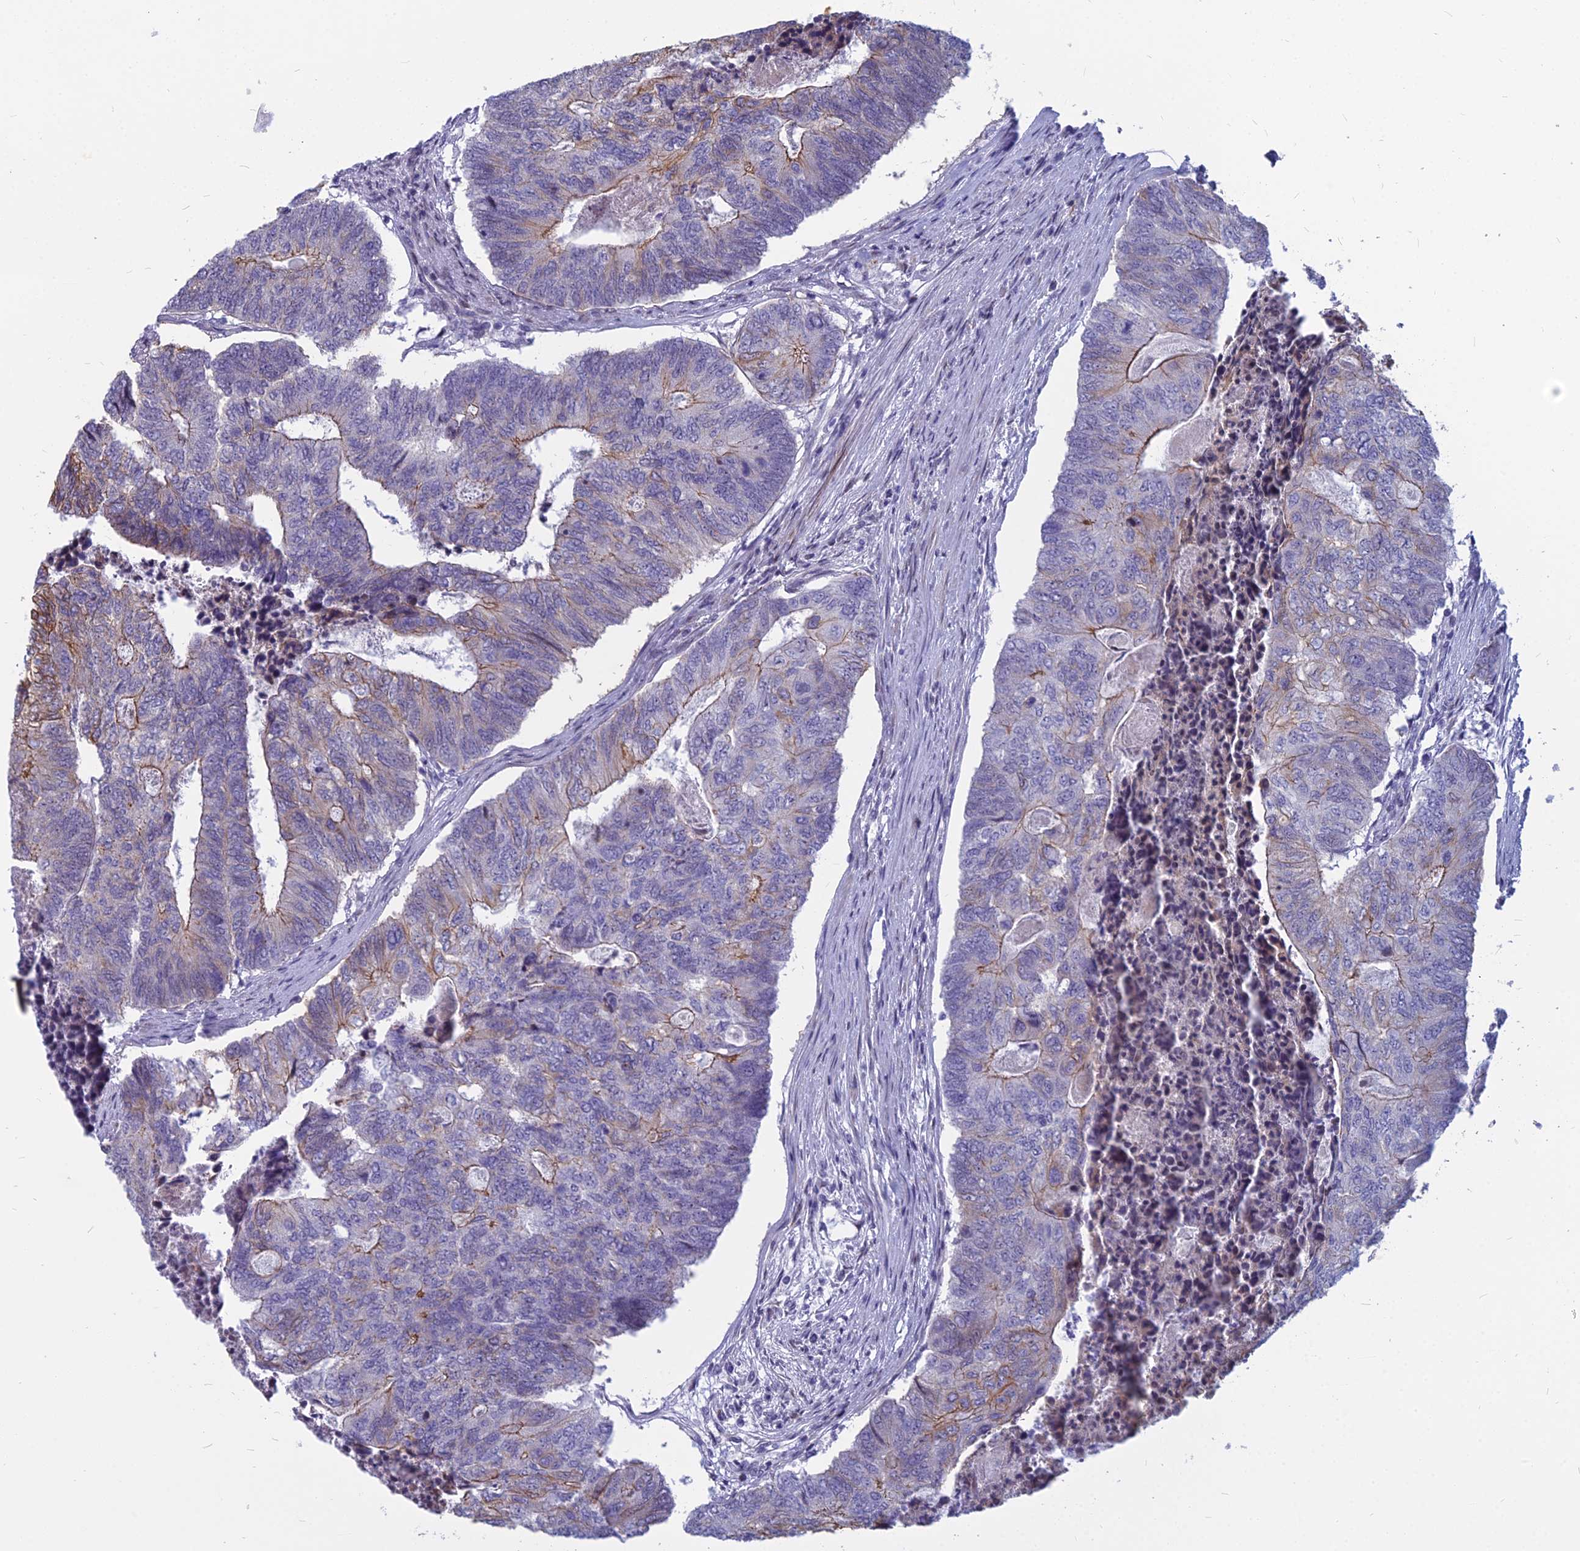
{"staining": {"intensity": "moderate", "quantity": "<25%", "location": "cytoplasmic/membranous"}, "tissue": "colorectal cancer", "cell_type": "Tumor cells", "image_type": "cancer", "snomed": [{"axis": "morphology", "description": "Adenocarcinoma, NOS"}, {"axis": "topography", "description": "Colon"}], "caption": "Tumor cells show moderate cytoplasmic/membranous staining in approximately <25% of cells in colorectal cancer.", "gene": "MYBPC2", "patient": {"sex": "female", "age": 67}}